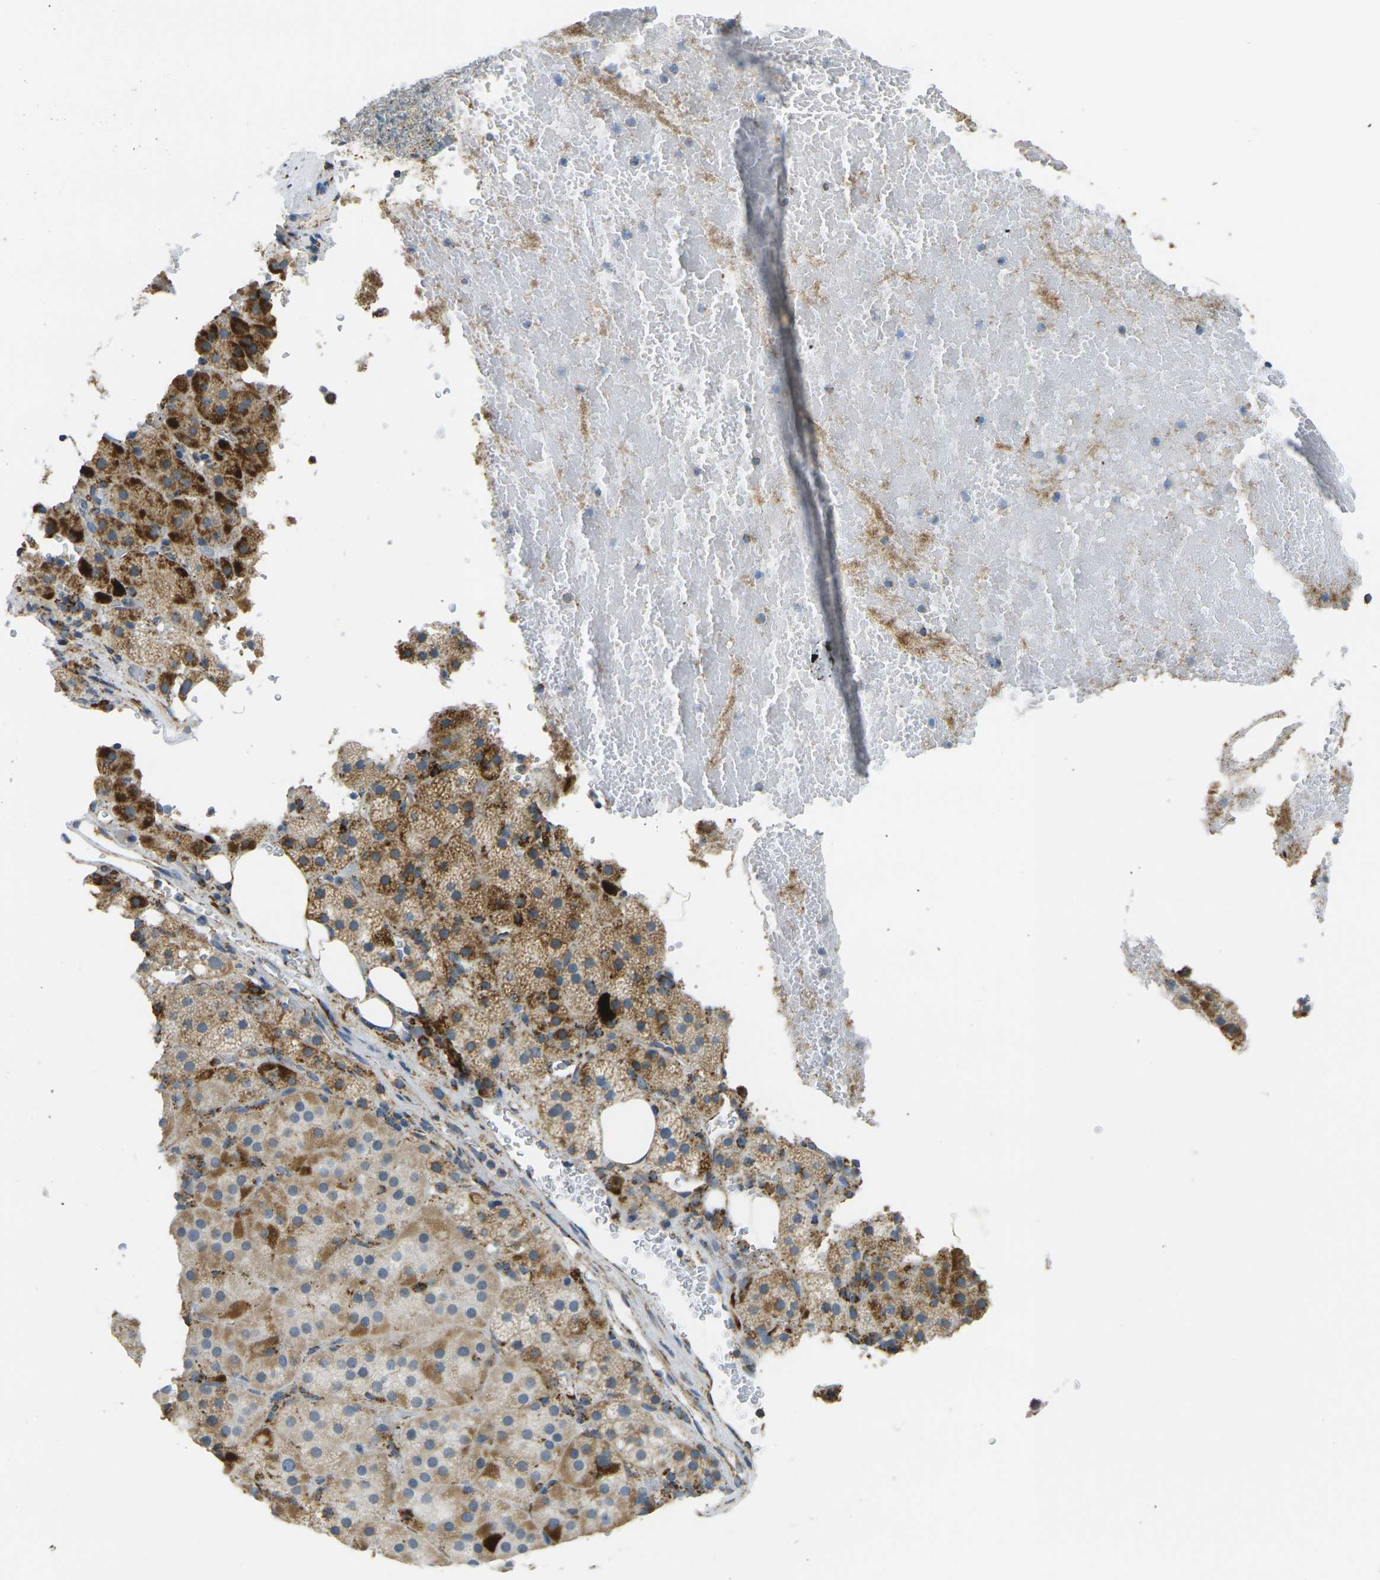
{"staining": {"intensity": "moderate", "quantity": "25%-75%", "location": "cytoplasmic/membranous"}, "tissue": "adrenal gland", "cell_type": "Glandular cells", "image_type": "normal", "snomed": [{"axis": "morphology", "description": "Normal tissue, NOS"}, {"axis": "topography", "description": "Adrenal gland"}], "caption": "A high-resolution histopathology image shows IHC staining of unremarkable adrenal gland, which demonstrates moderate cytoplasmic/membranous expression in about 25%-75% of glandular cells.", "gene": "CYB5R1", "patient": {"sex": "female", "age": 59}}